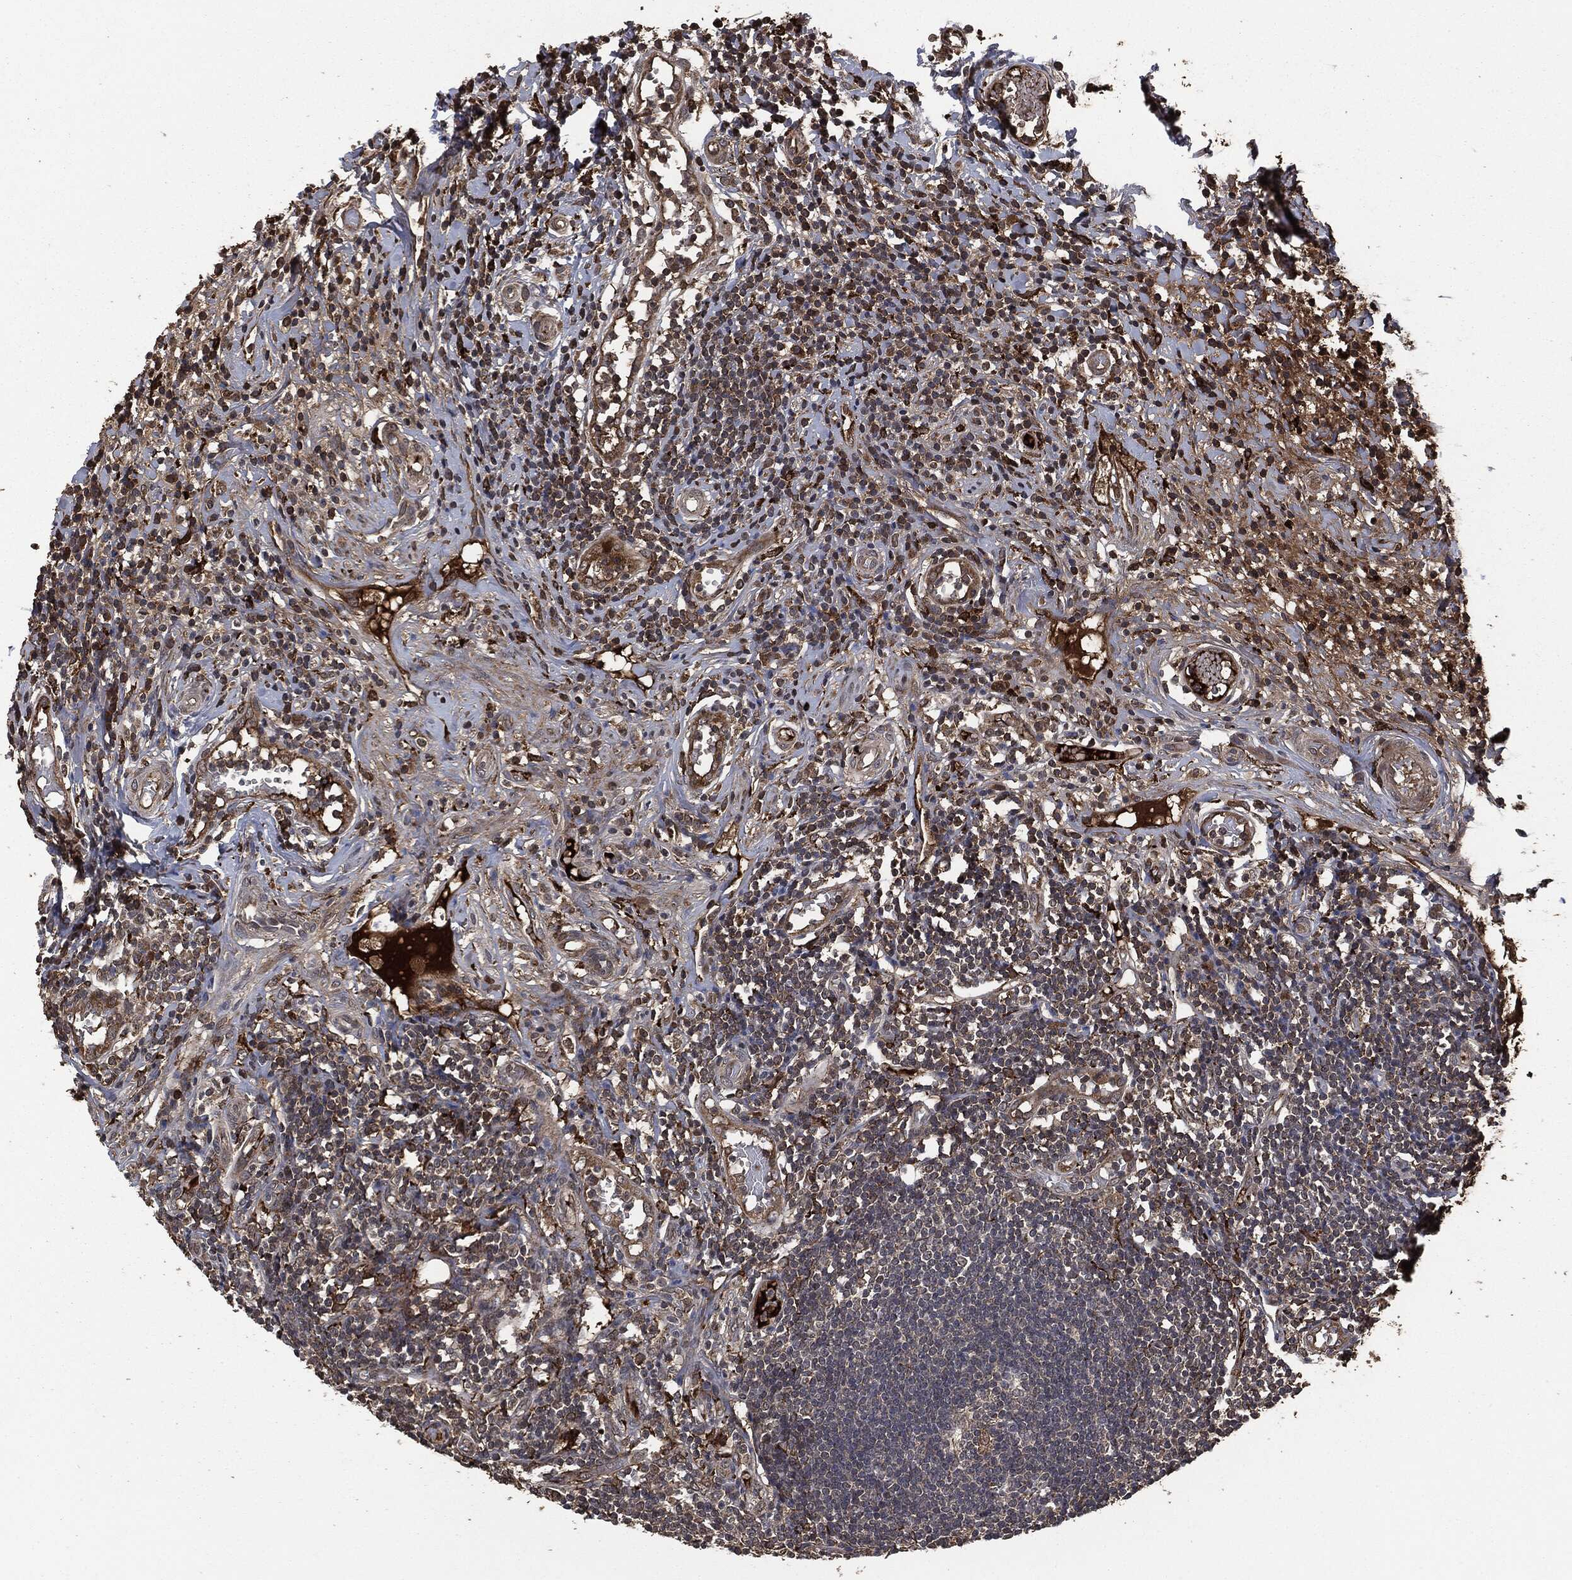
{"staining": {"intensity": "strong", "quantity": "<25%", "location": "cytoplasmic/membranous"}, "tissue": "appendix", "cell_type": "Glandular cells", "image_type": "normal", "snomed": [{"axis": "morphology", "description": "Normal tissue, NOS"}, {"axis": "morphology", "description": "Inflammation, NOS"}, {"axis": "topography", "description": "Appendix"}], "caption": "Glandular cells exhibit strong cytoplasmic/membranous positivity in approximately <25% of cells in normal appendix. Immunohistochemistry (ihc) stains the protein in brown and the nuclei are stained blue.", "gene": "CRABP2", "patient": {"sex": "male", "age": 16}}